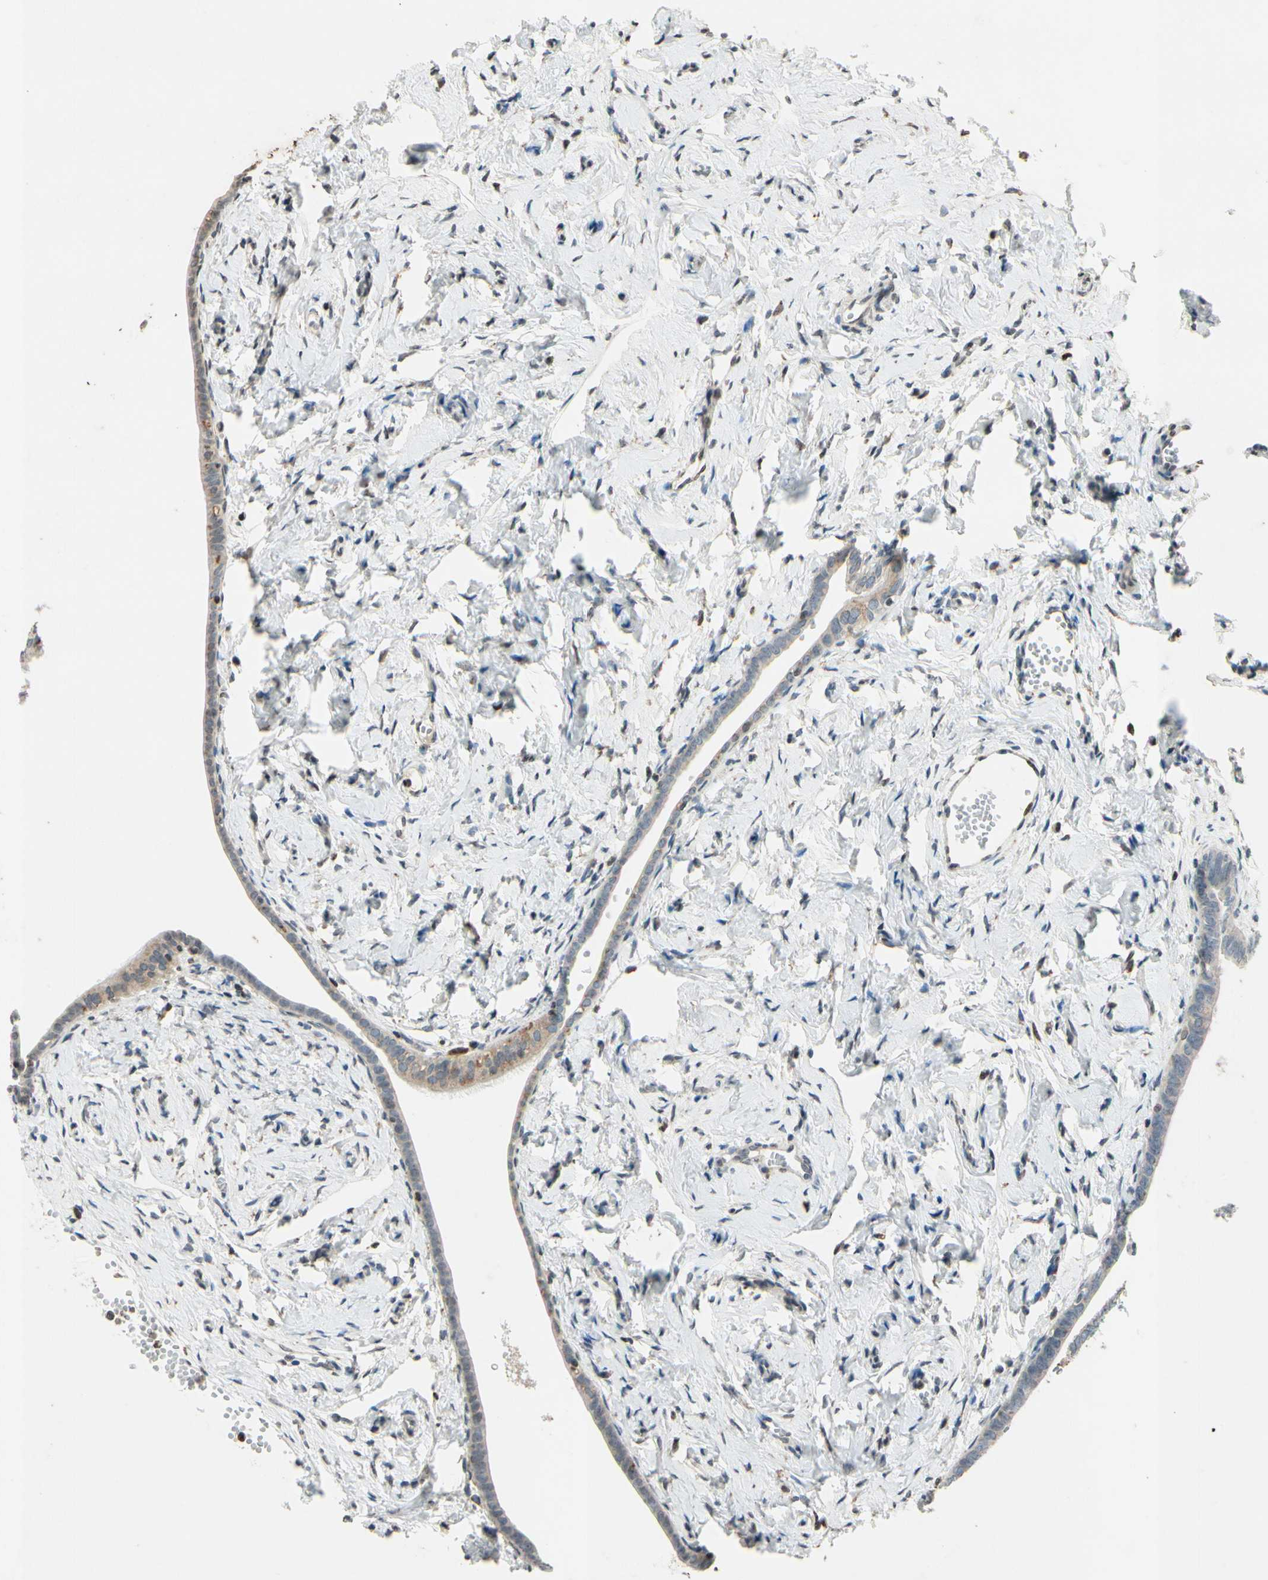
{"staining": {"intensity": "weak", "quantity": ">75%", "location": "cytoplasmic/membranous"}, "tissue": "fallopian tube", "cell_type": "Glandular cells", "image_type": "normal", "snomed": [{"axis": "morphology", "description": "Normal tissue, NOS"}, {"axis": "topography", "description": "Fallopian tube"}], "caption": "Protein analysis of benign fallopian tube reveals weak cytoplasmic/membranous expression in about >75% of glandular cells.", "gene": "CLDN11", "patient": {"sex": "female", "age": 71}}